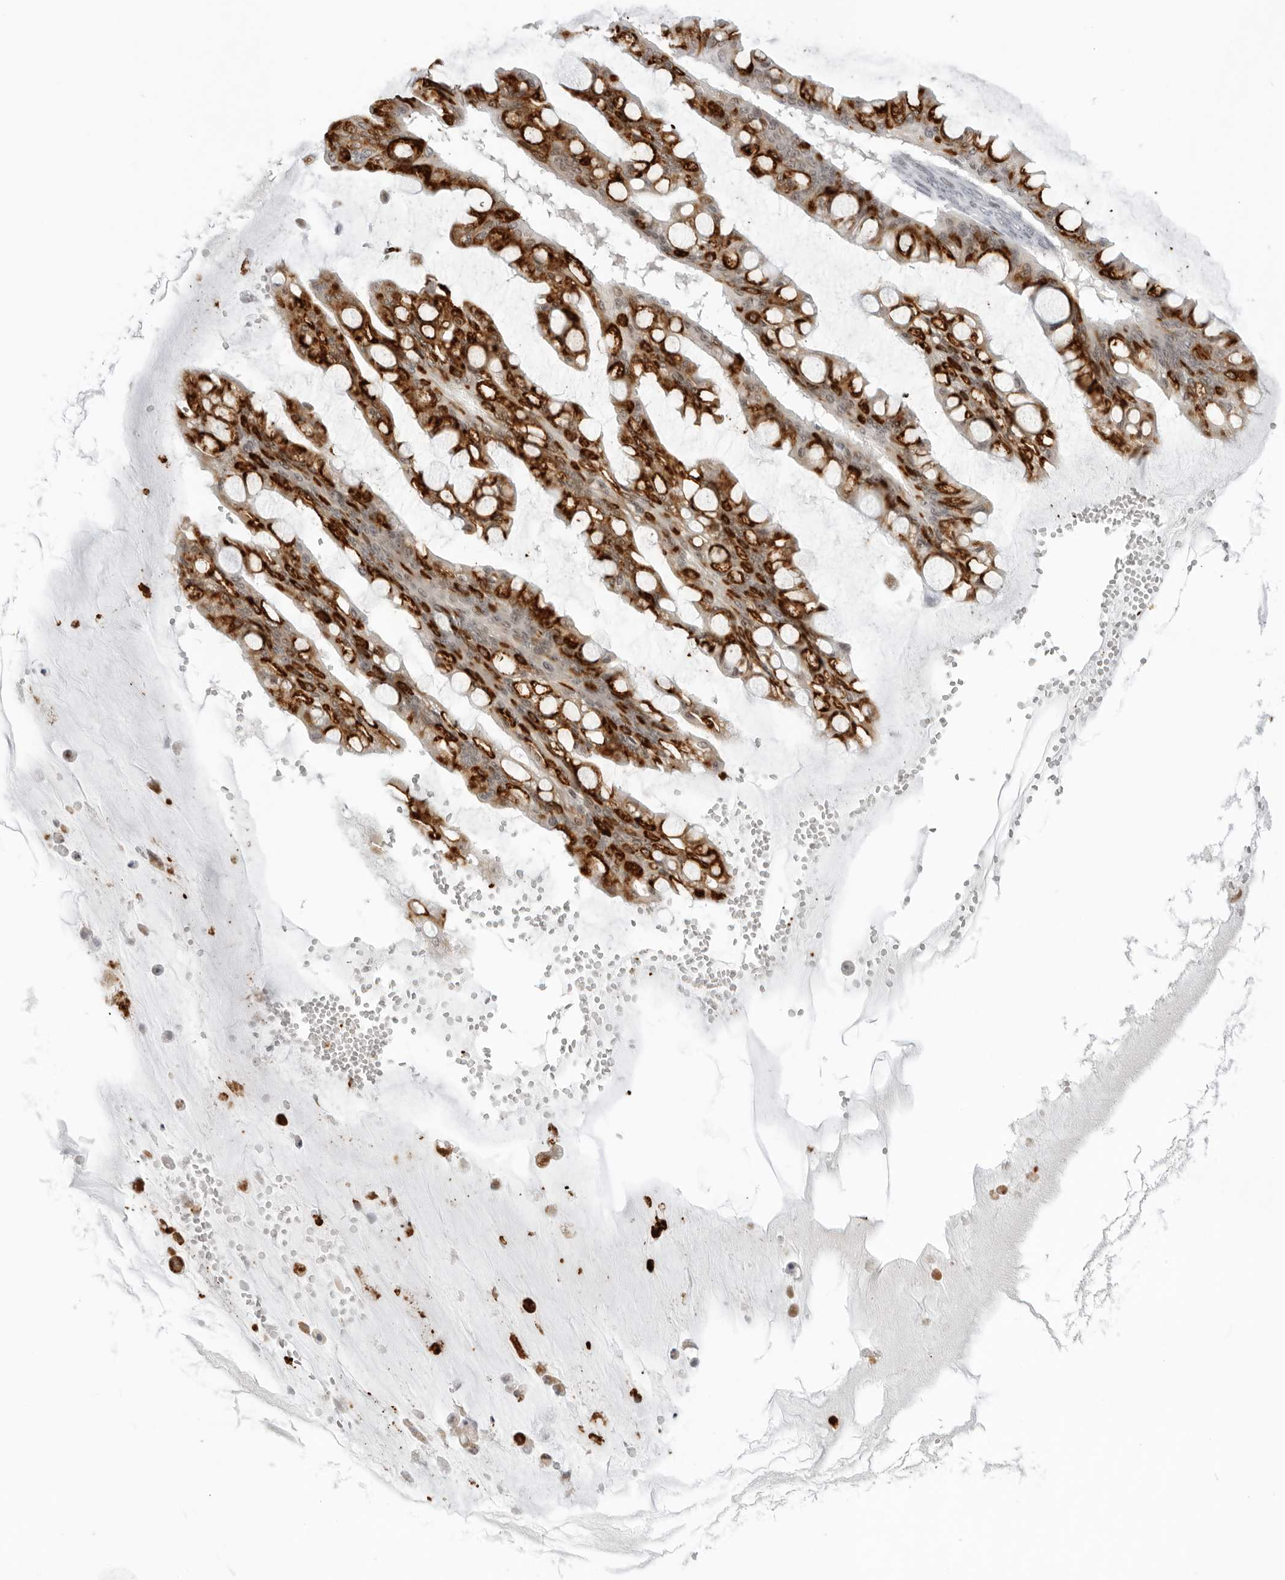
{"staining": {"intensity": "strong", "quantity": ">75%", "location": "nuclear"}, "tissue": "ovarian cancer", "cell_type": "Tumor cells", "image_type": "cancer", "snomed": [{"axis": "morphology", "description": "Cystadenocarcinoma, mucinous, NOS"}, {"axis": "topography", "description": "Ovary"}], "caption": "High-magnification brightfield microscopy of mucinous cystadenocarcinoma (ovarian) stained with DAB (3,3'-diaminobenzidine) (brown) and counterstained with hematoxylin (blue). tumor cells exhibit strong nuclear expression is appreciated in about>75% of cells. Nuclei are stained in blue.", "gene": "FOXK2", "patient": {"sex": "female", "age": 73}}